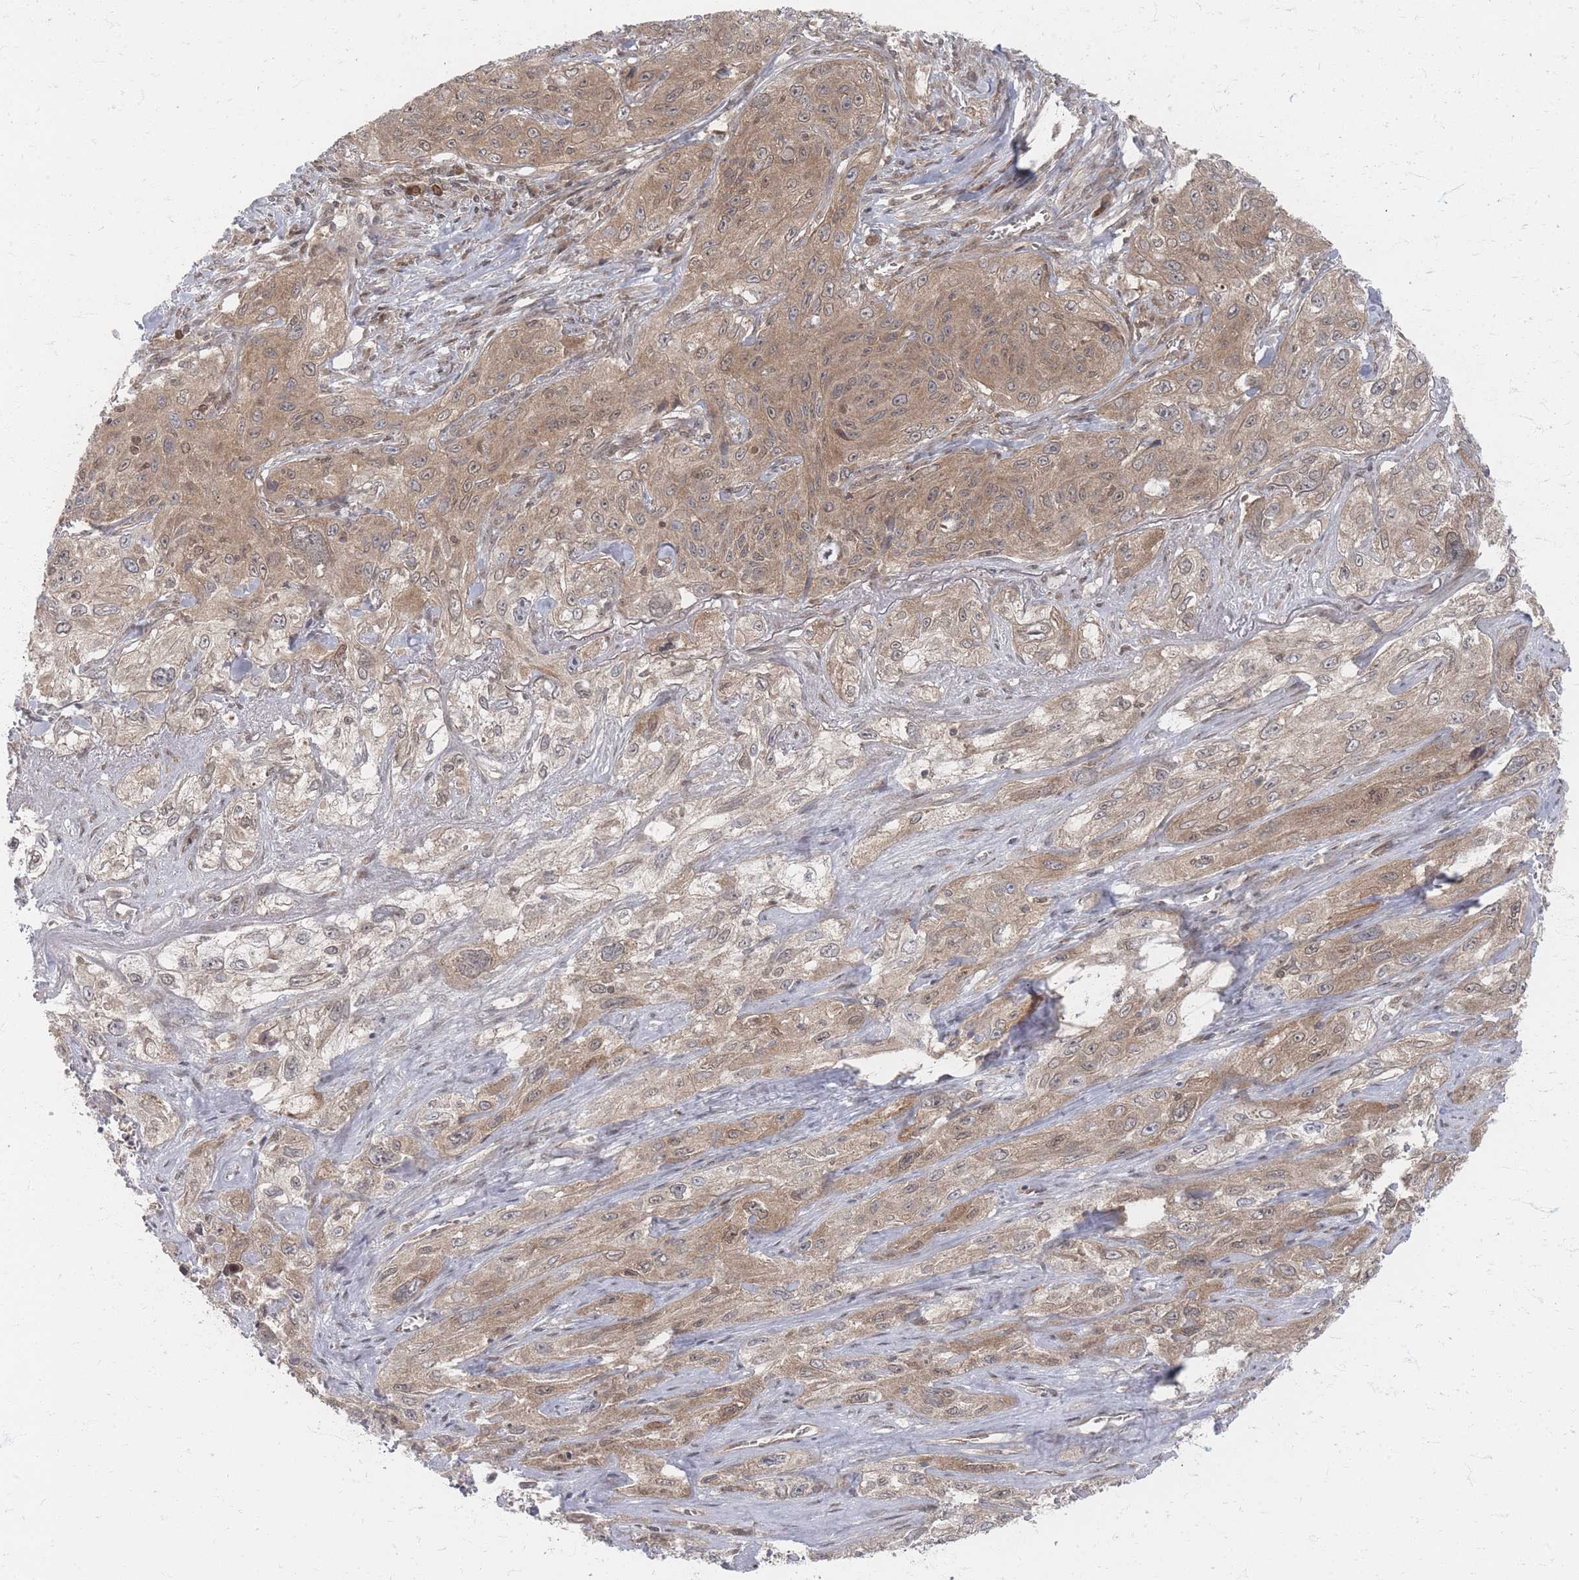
{"staining": {"intensity": "weak", "quantity": ">75%", "location": "cytoplasmic/membranous,nuclear"}, "tissue": "lung cancer", "cell_type": "Tumor cells", "image_type": "cancer", "snomed": [{"axis": "morphology", "description": "Squamous cell carcinoma, NOS"}, {"axis": "topography", "description": "Lung"}], "caption": "Immunohistochemistry (IHC) staining of lung squamous cell carcinoma, which displays low levels of weak cytoplasmic/membranous and nuclear expression in approximately >75% of tumor cells indicating weak cytoplasmic/membranous and nuclear protein staining. The staining was performed using DAB (3,3'-diaminobenzidine) (brown) for protein detection and nuclei were counterstained in hematoxylin (blue).", "gene": "PSMD9", "patient": {"sex": "female", "age": 69}}